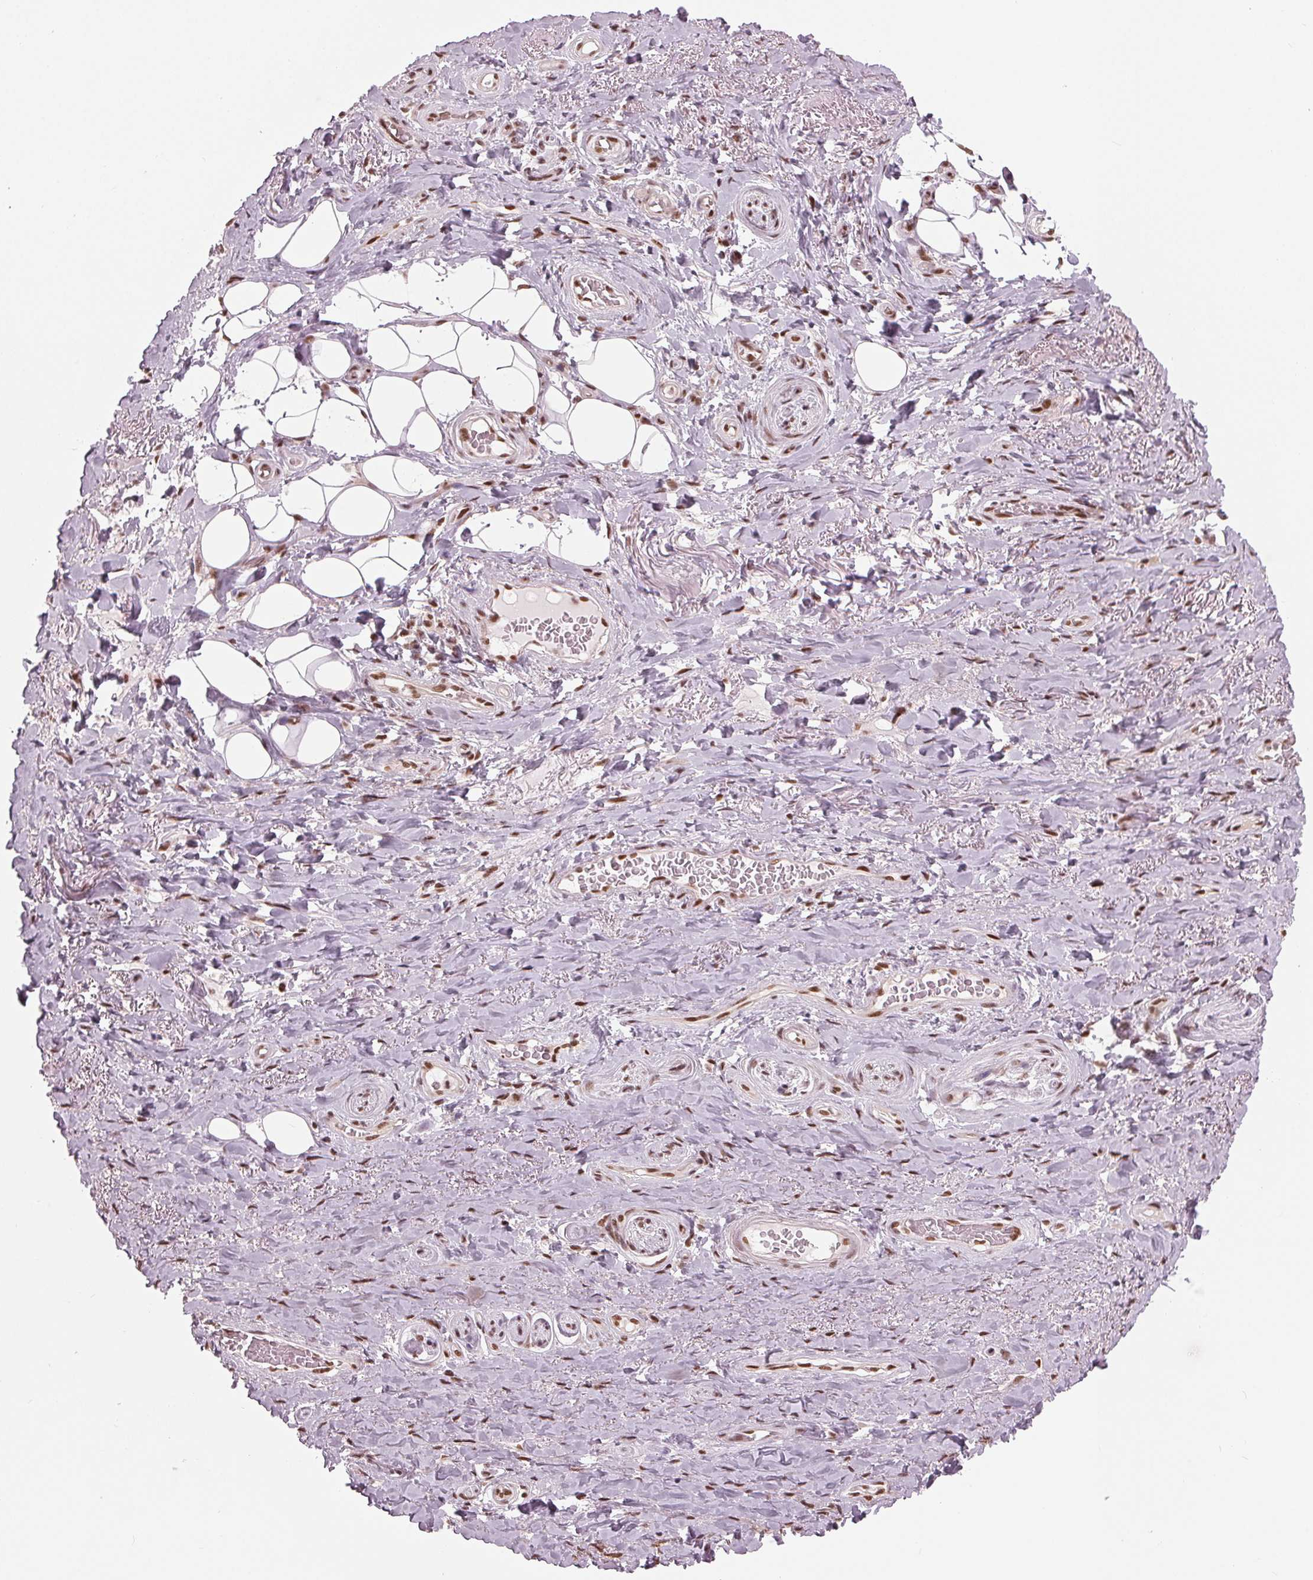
{"staining": {"intensity": "moderate", "quantity": "<25%", "location": "nuclear"}, "tissue": "adipose tissue", "cell_type": "Adipocytes", "image_type": "normal", "snomed": [{"axis": "morphology", "description": "Normal tissue, NOS"}, {"axis": "topography", "description": "Anal"}, {"axis": "topography", "description": "Peripheral nerve tissue"}], "caption": "Adipocytes demonstrate low levels of moderate nuclear positivity in approximately <25% of cells in benign human adipose tissue.", "gene": "LSM2", "patient": {"sex": "male", "age": 53}}